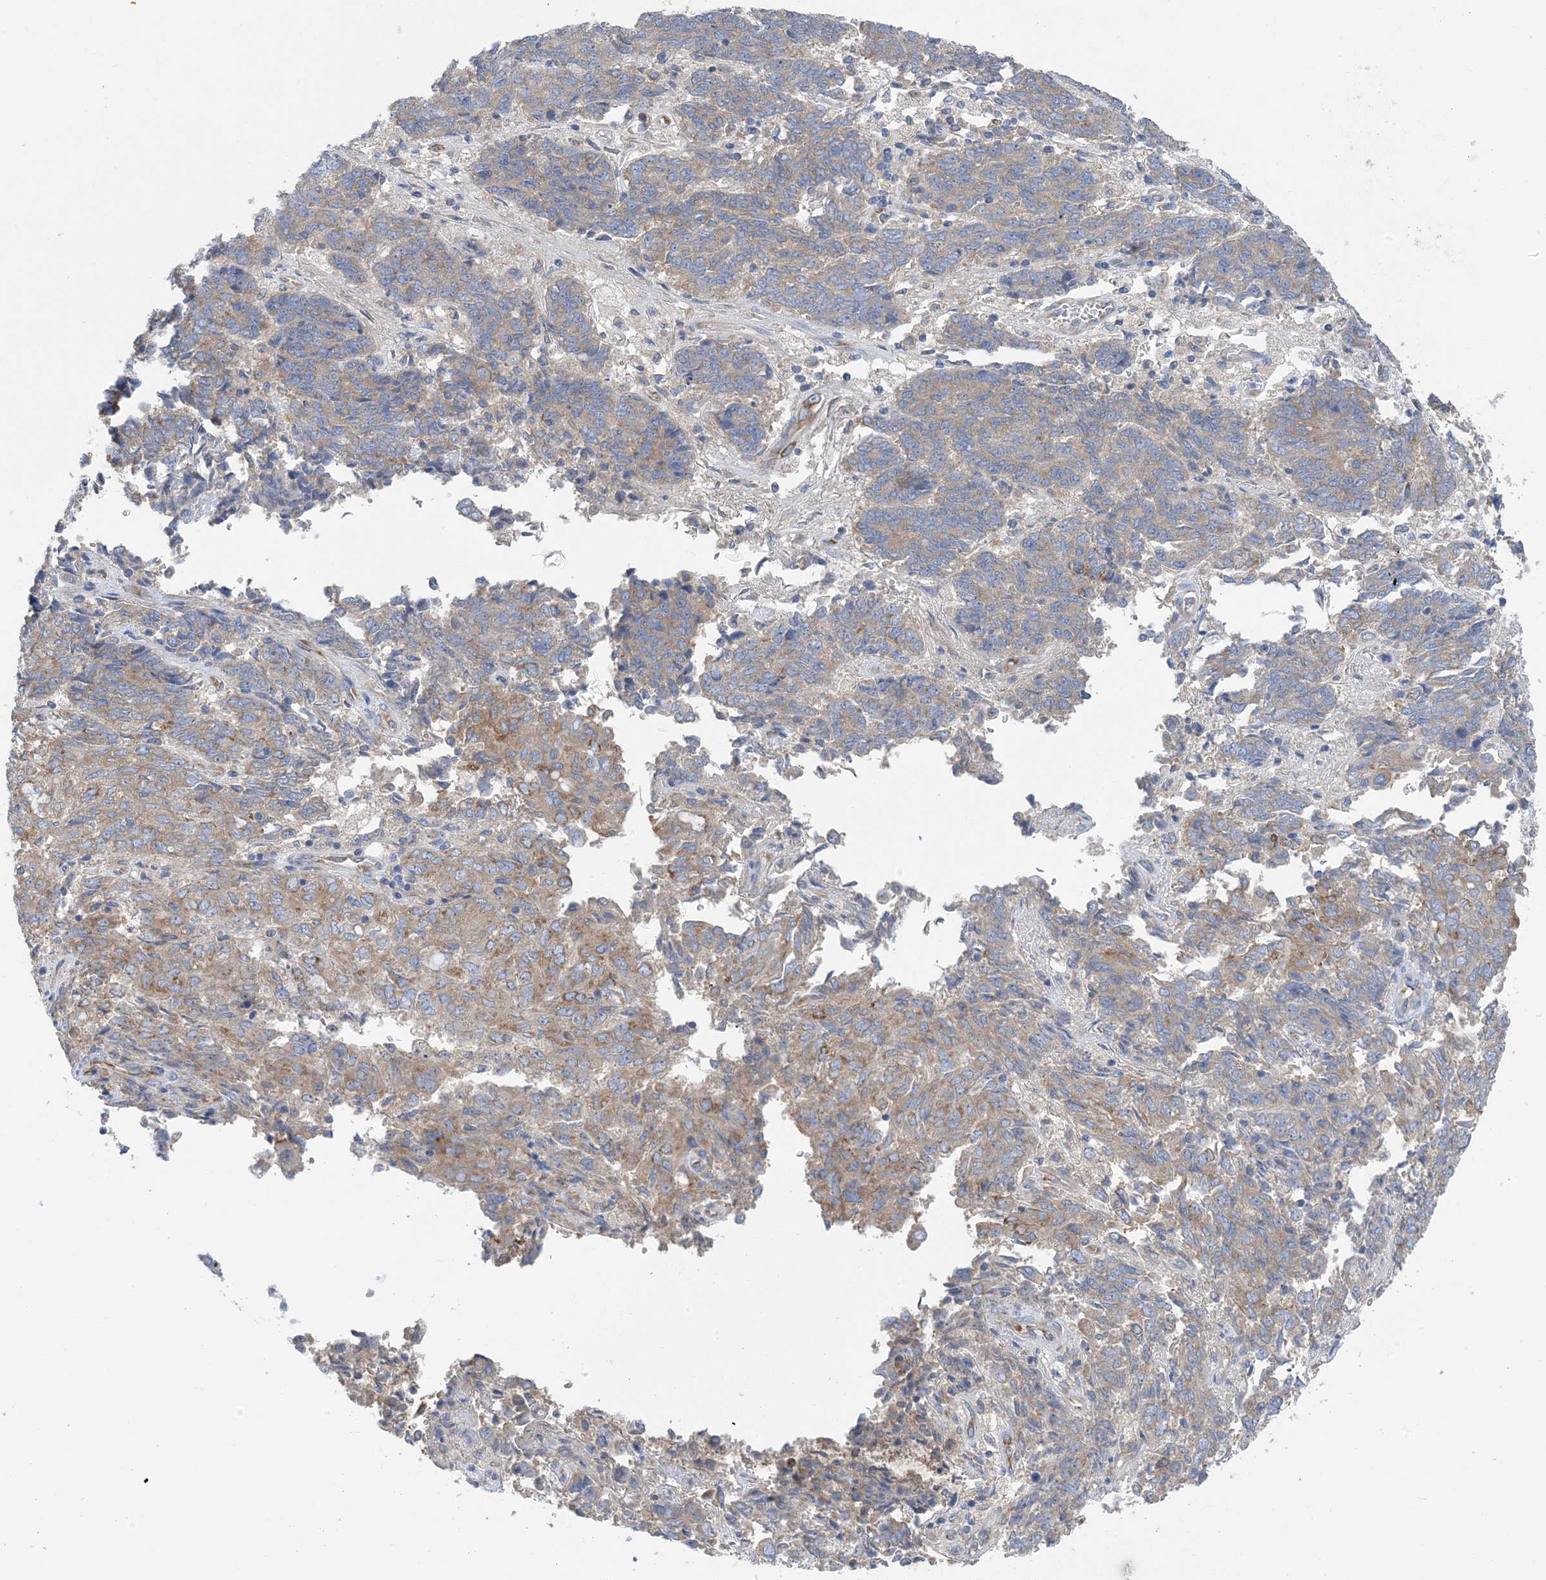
{"staining": {"intensity": "weak", "quantity": "25%-75%", "location": "cytoplasmic/membranous"}, "tissue": "endometrial cancer", "cell_type": "Tumor cells", "image_type": "cancer", "snomed": [{"axis": "morphology", "description": "Adenocarcinoma, NOS"}, {"axis": "topography", "description": "Endometrium"}], "caption": "The micrograph demonstrates immunohistochemical staining of endometrial cancer. There is weak cytoplasmic/membranous expression is appreciated in about 25%-75% of tumor cells.", "gene": "SLC5A11", "patient": {"sex": "female", "age": 80}}